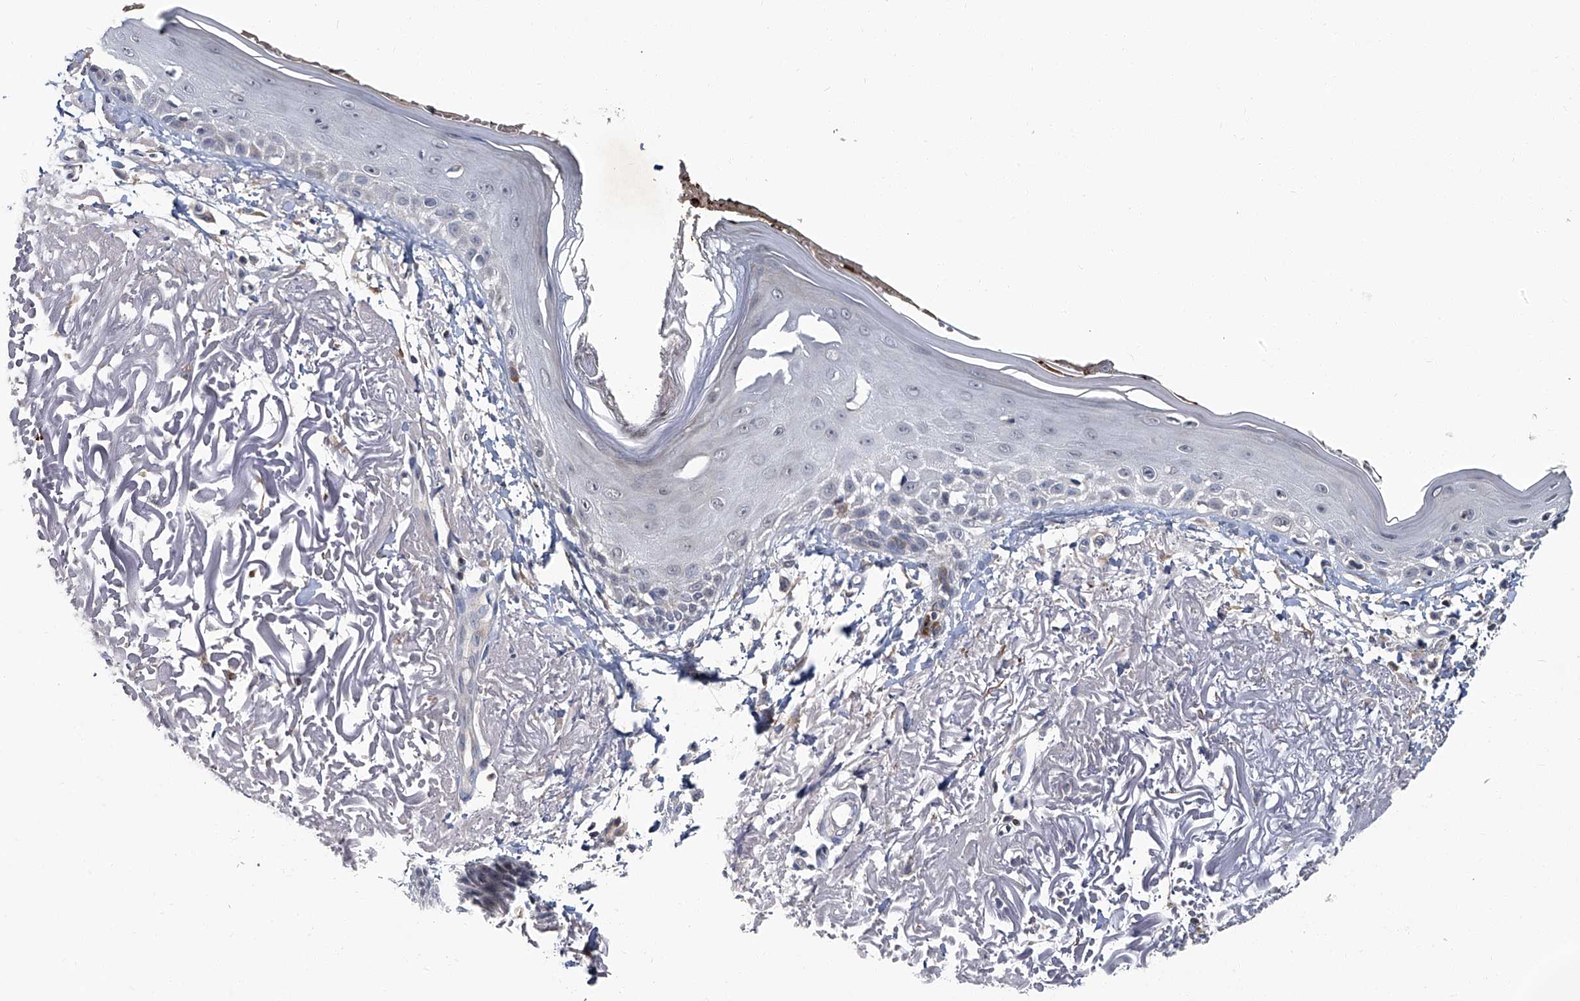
{"staining": {"intensity": "weak", "quantity": "25%-75%", "location": "cytoplasmic/membranous"}, "tissue": "skin", "cell_type": "Fibroblasts", "image_type": "normal", "snomed": [{"axis": "morphology", "description": "Normal tissue, NOS"}, {"axis": "topography", "description": "Skin"}, {"axis": "topography", "description": "Skeletal muscle"}], "caption": "This photomicrograph exhibits normal skin stained with immunohistochemistry to label a protein in brown. The cytoplasmic/membranous of fibroblasts show weak positivity for the protein. Nuclei are counter-stained blue.", "gene": "AKNAD1", "patient": {"sex": "male", "age": 83}}